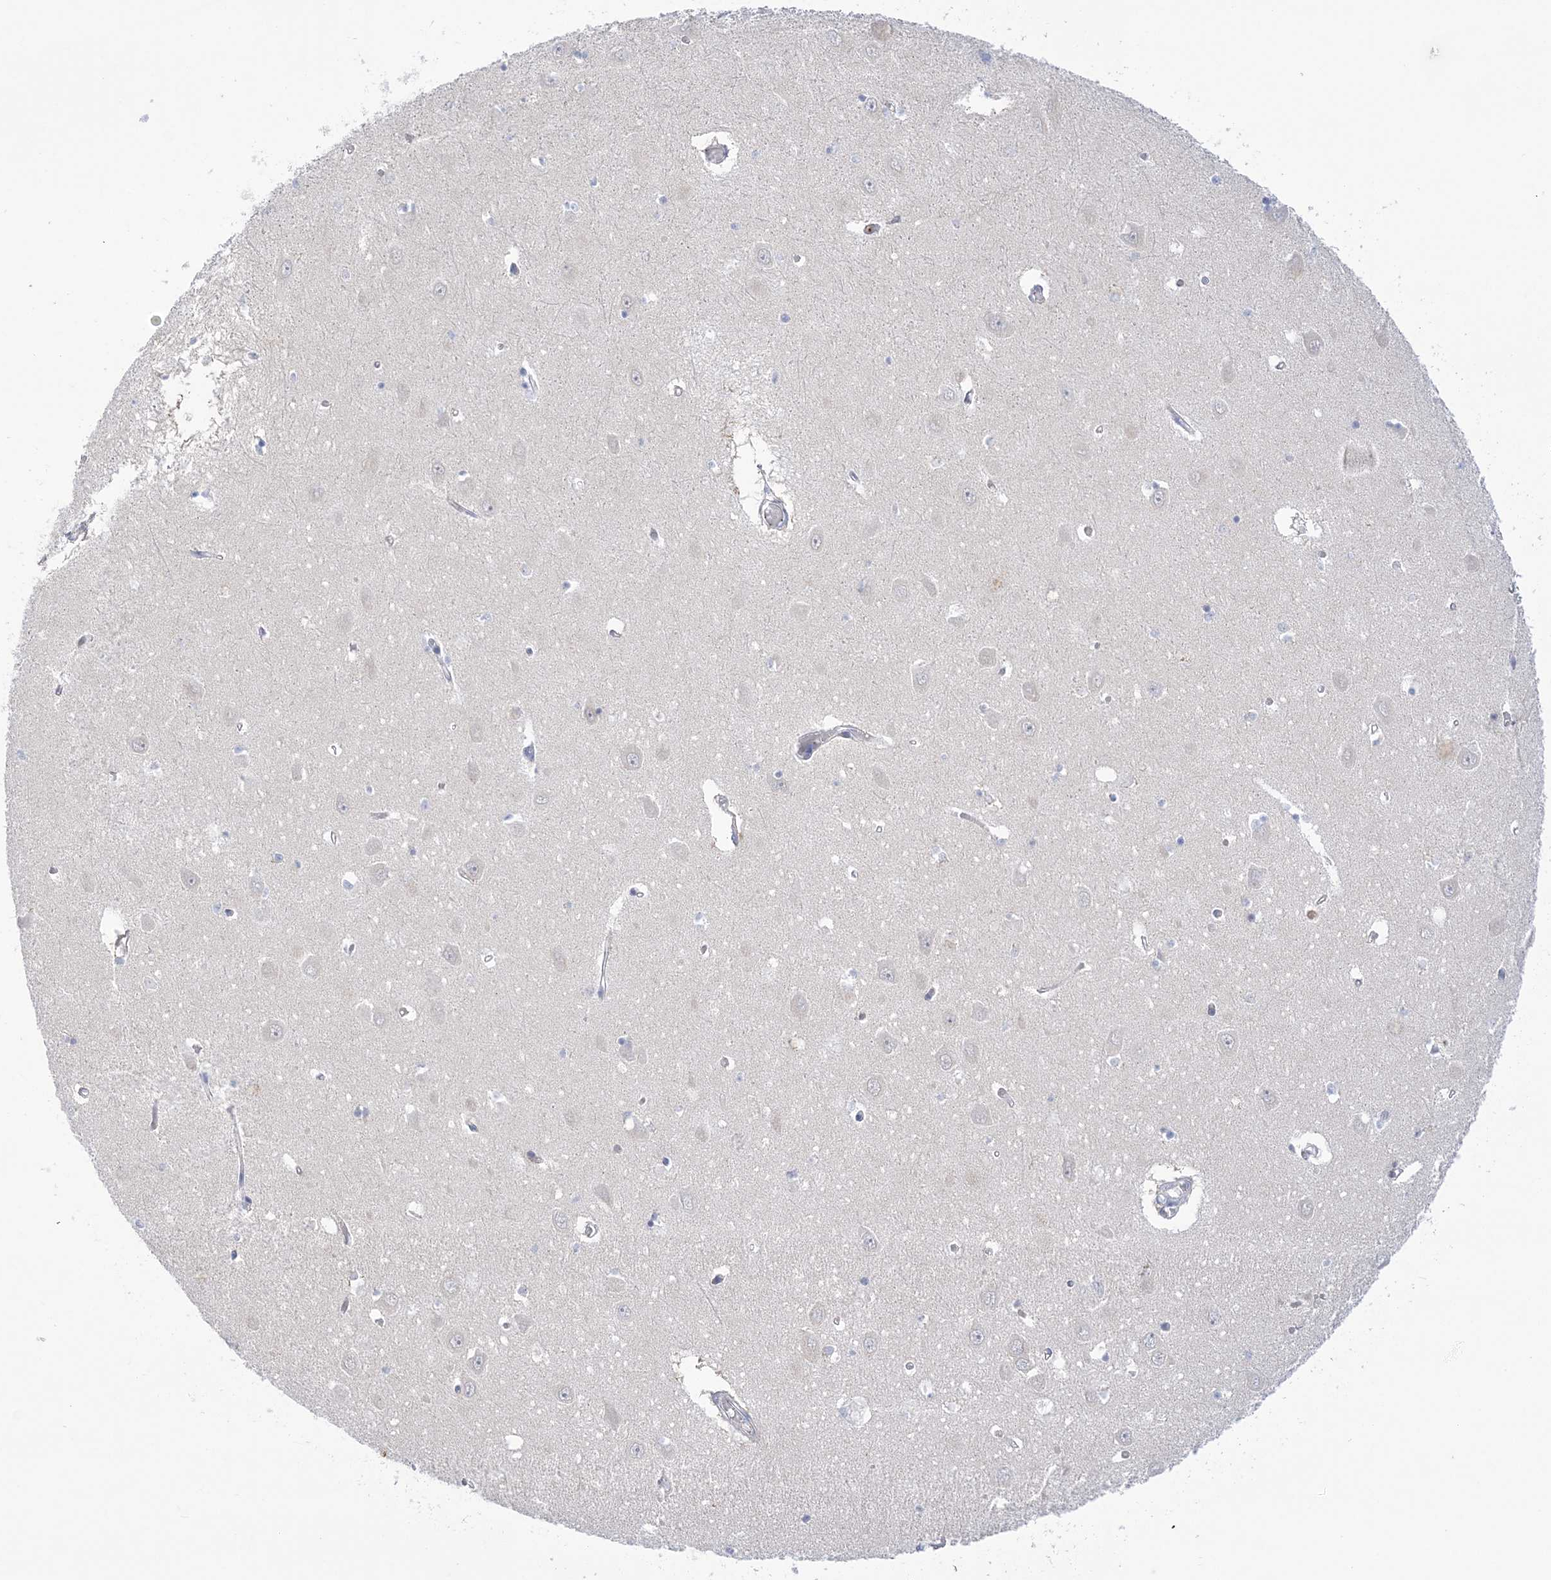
{"staining": {"intensity": "negative", "quantity": "none", "location": "none"}, "tissue": "hippocampus", "cell_type": "Glial cells", "image_type": "normal", "snomed": [{"axis": "morphology", "description": "Normal tissue, NOS"}, {"axis": "topography", "description": "Hippocampus"}], "caption": "DAB (3,3'-diaminobenzidine) immunohistochemical staining of normal human hippocampus shows no significant positivity in glial cells. (Brightfield microscopy of DAB immunohistochemistry (IHC) at high magnification).", "gene": "SEMA3D", "patient": {"sex": "male", "age": 70}}